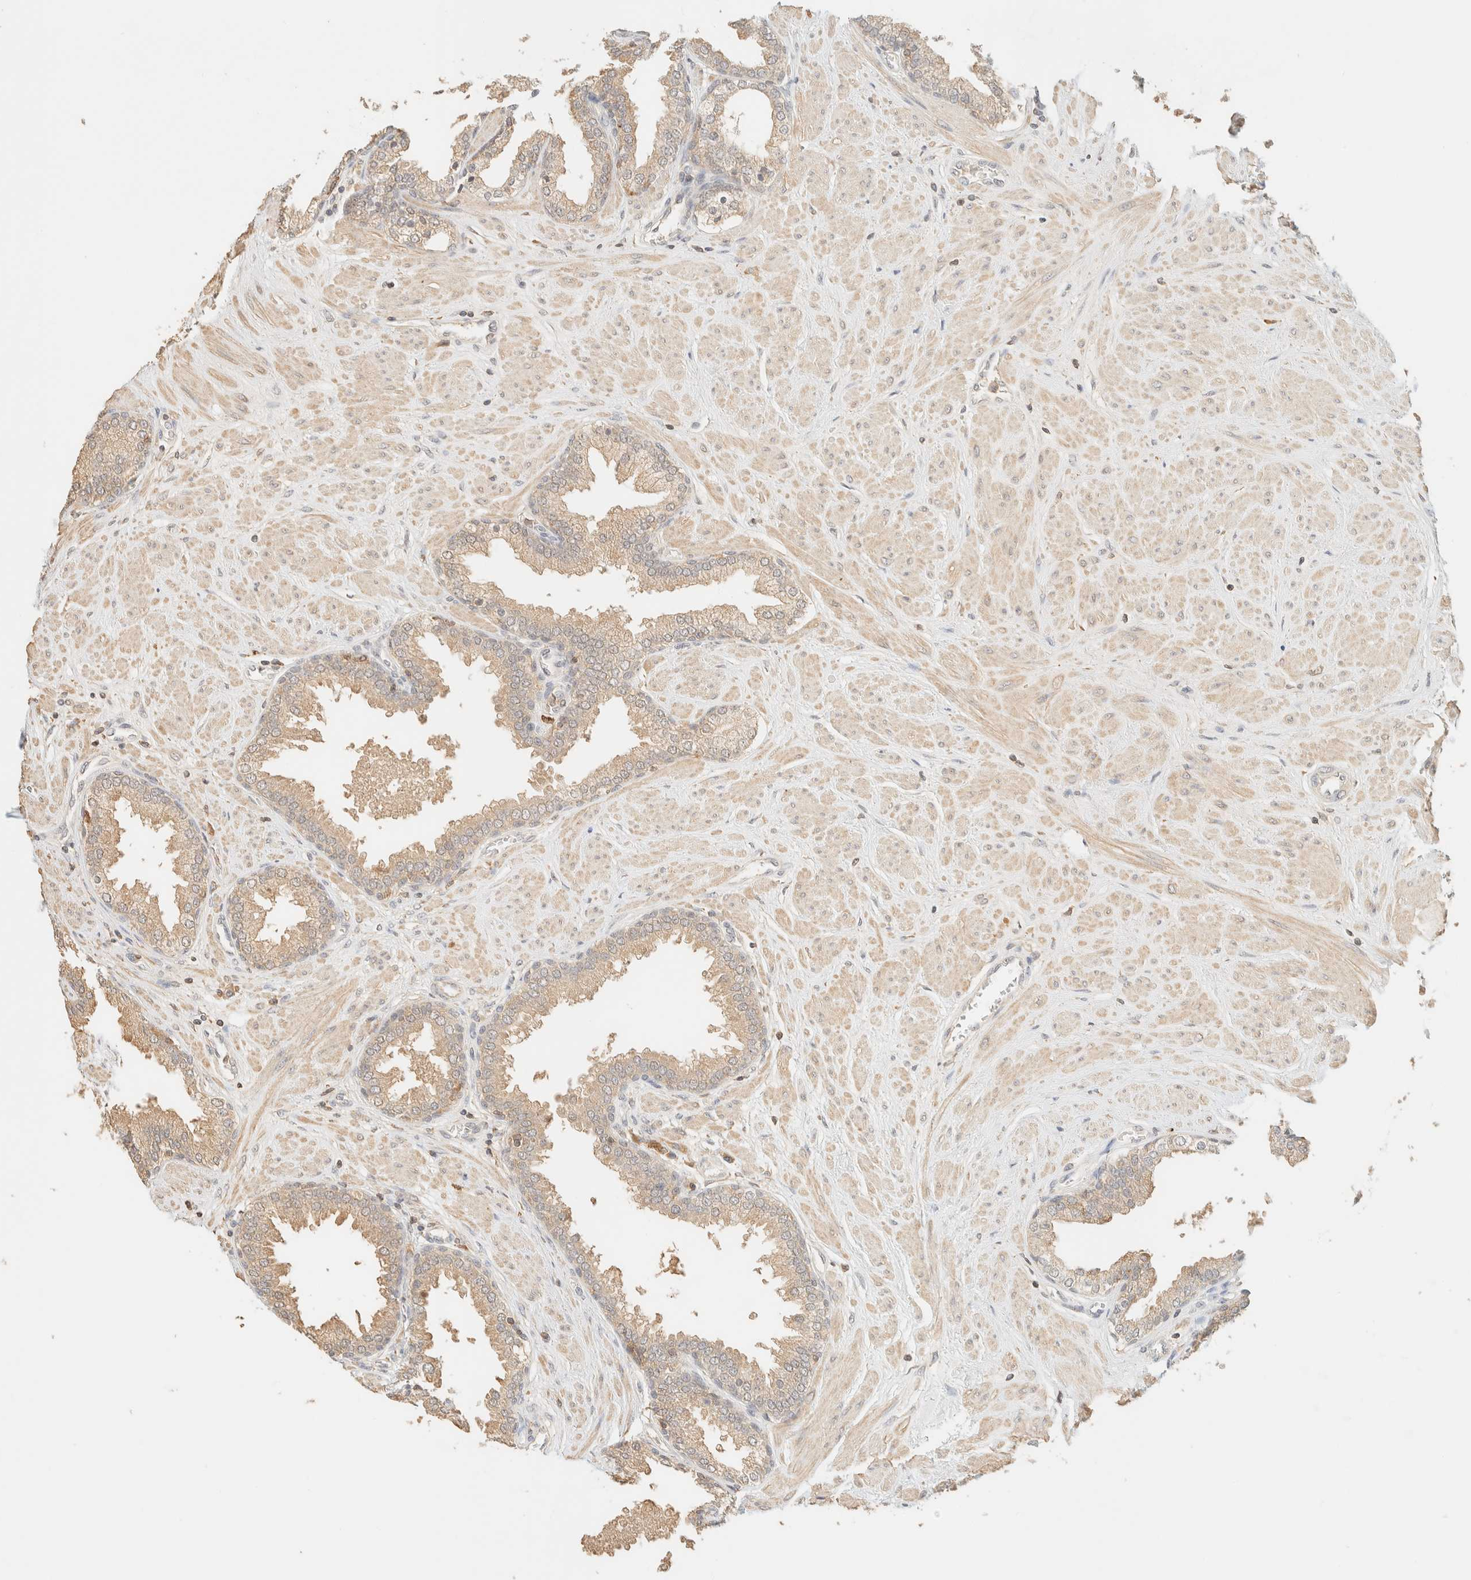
{"staining": {"intensity": "weak", "quantity": ">75%", "location": "cytoplasmic/membranous"}, "tissue": "prostate", "cell_type": "Glandular cells", "image_type": "normal", "snomed": [{"axis": "morphology", "description": "Normal tissue, NOS"}, {"axis": "topography", "description": "Prostate"}], "caption": "Prostate stained with DAB (3,3'-diaminobenzidine) immunohistochemistry (IHC) displays low levels of weak cytoplasmic/membranous expression in about >75% of glandular cells. (DAB (3,3'-diaminobenzidine) IHC, brown staining for protein, blue staining for nuclei).", "gene": "TIMD4", "patient": {"sex": "male", "age": 51}}